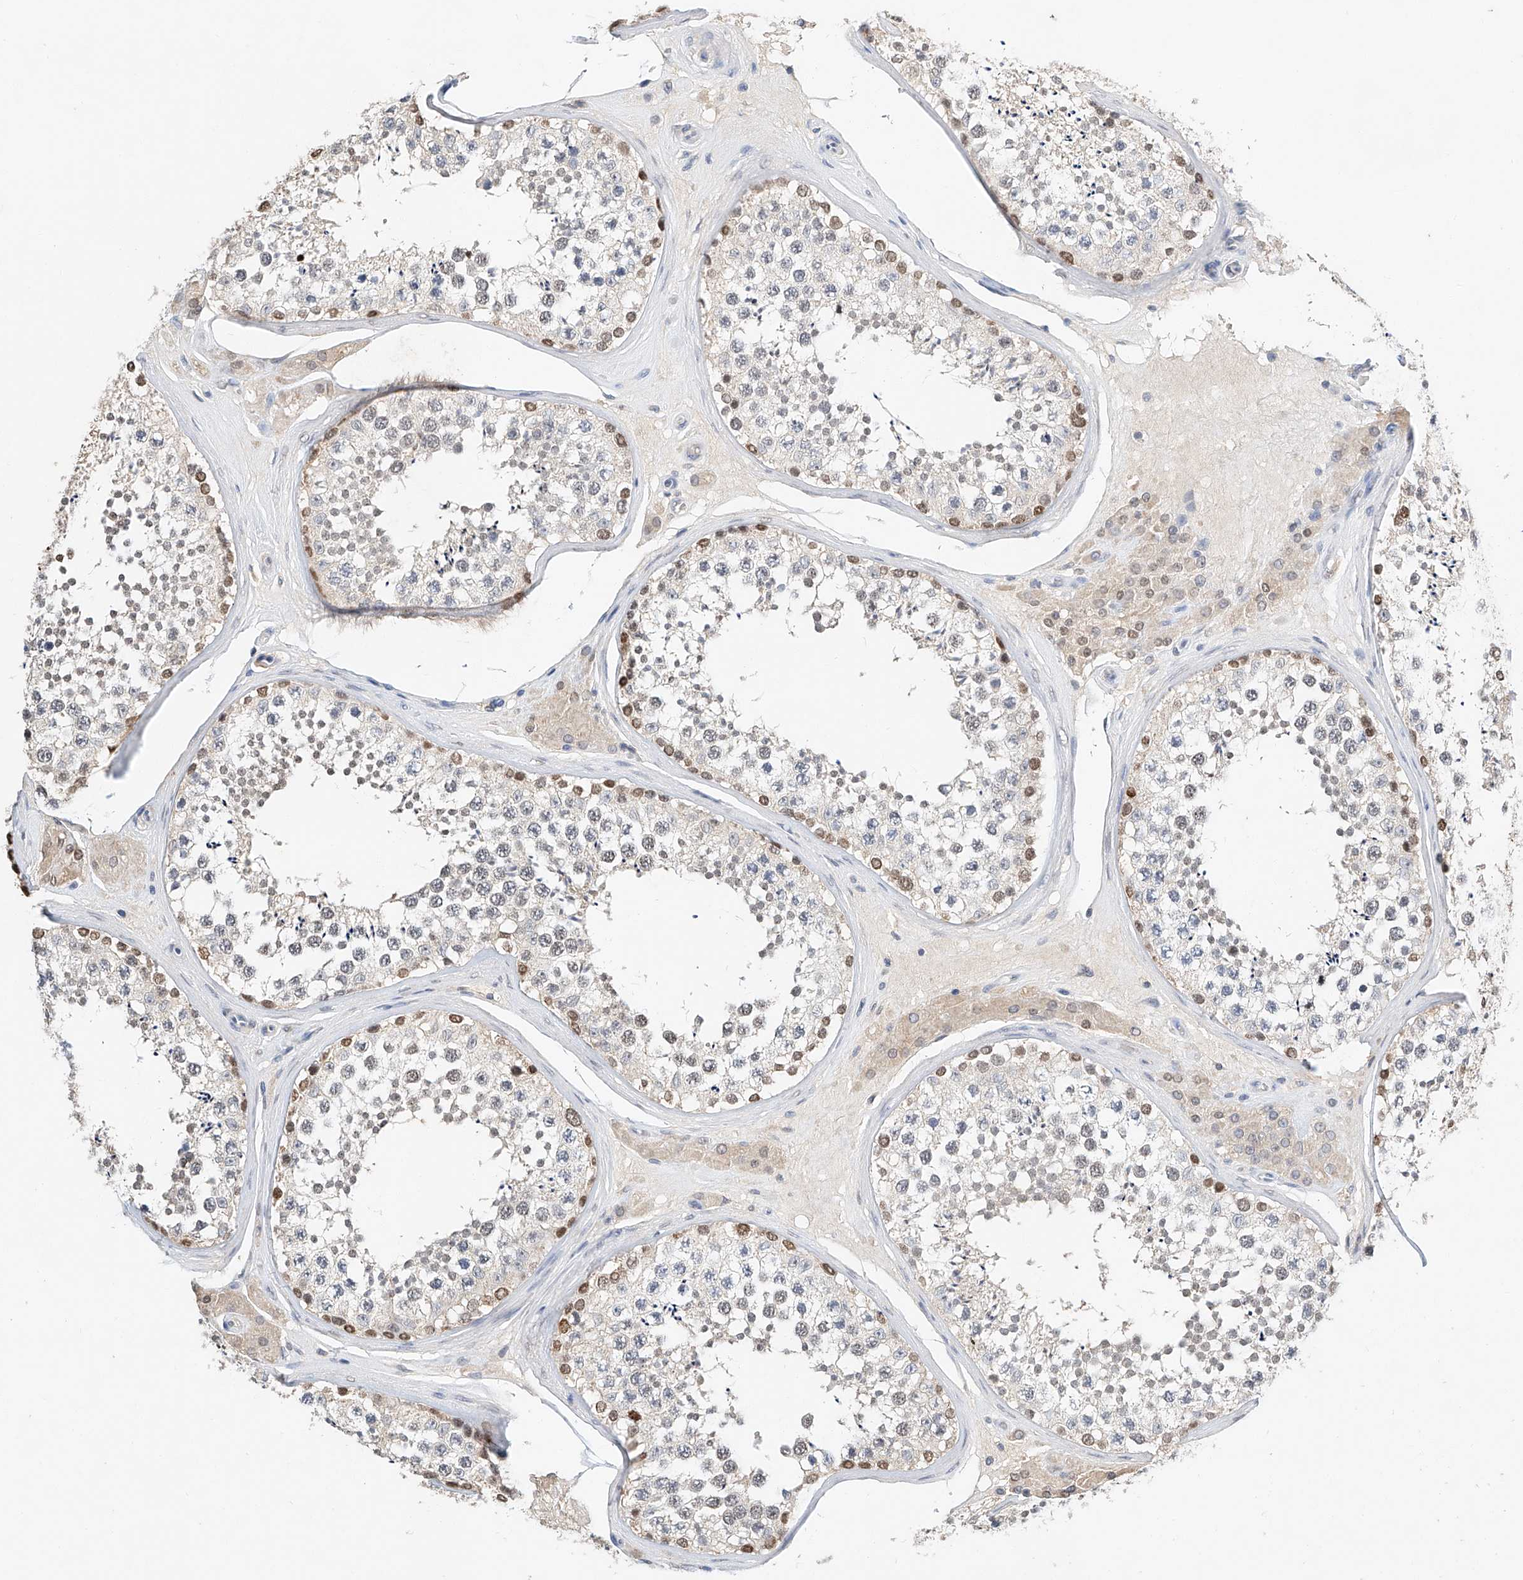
{"staining": {"intensity": "moderate", "quantity": "<25%", "location": "nuclear"}, "tissue": "testis", "cell_type": "Cells in seminiferous ducts", "image_type": "normal", "snomed": [{"axis": "morphology", "description": "Normal tissue, NOS"}, {"axis": "topography", "description": "Testis"}], "caption": "IHC of unremarkable human testis demonstrates low levels of moderate nuclear expression in approximately <25% of cells in seminiferous ducts.", "gene": "CTDP1", "patient": {"sex": "male", "age": 46}}